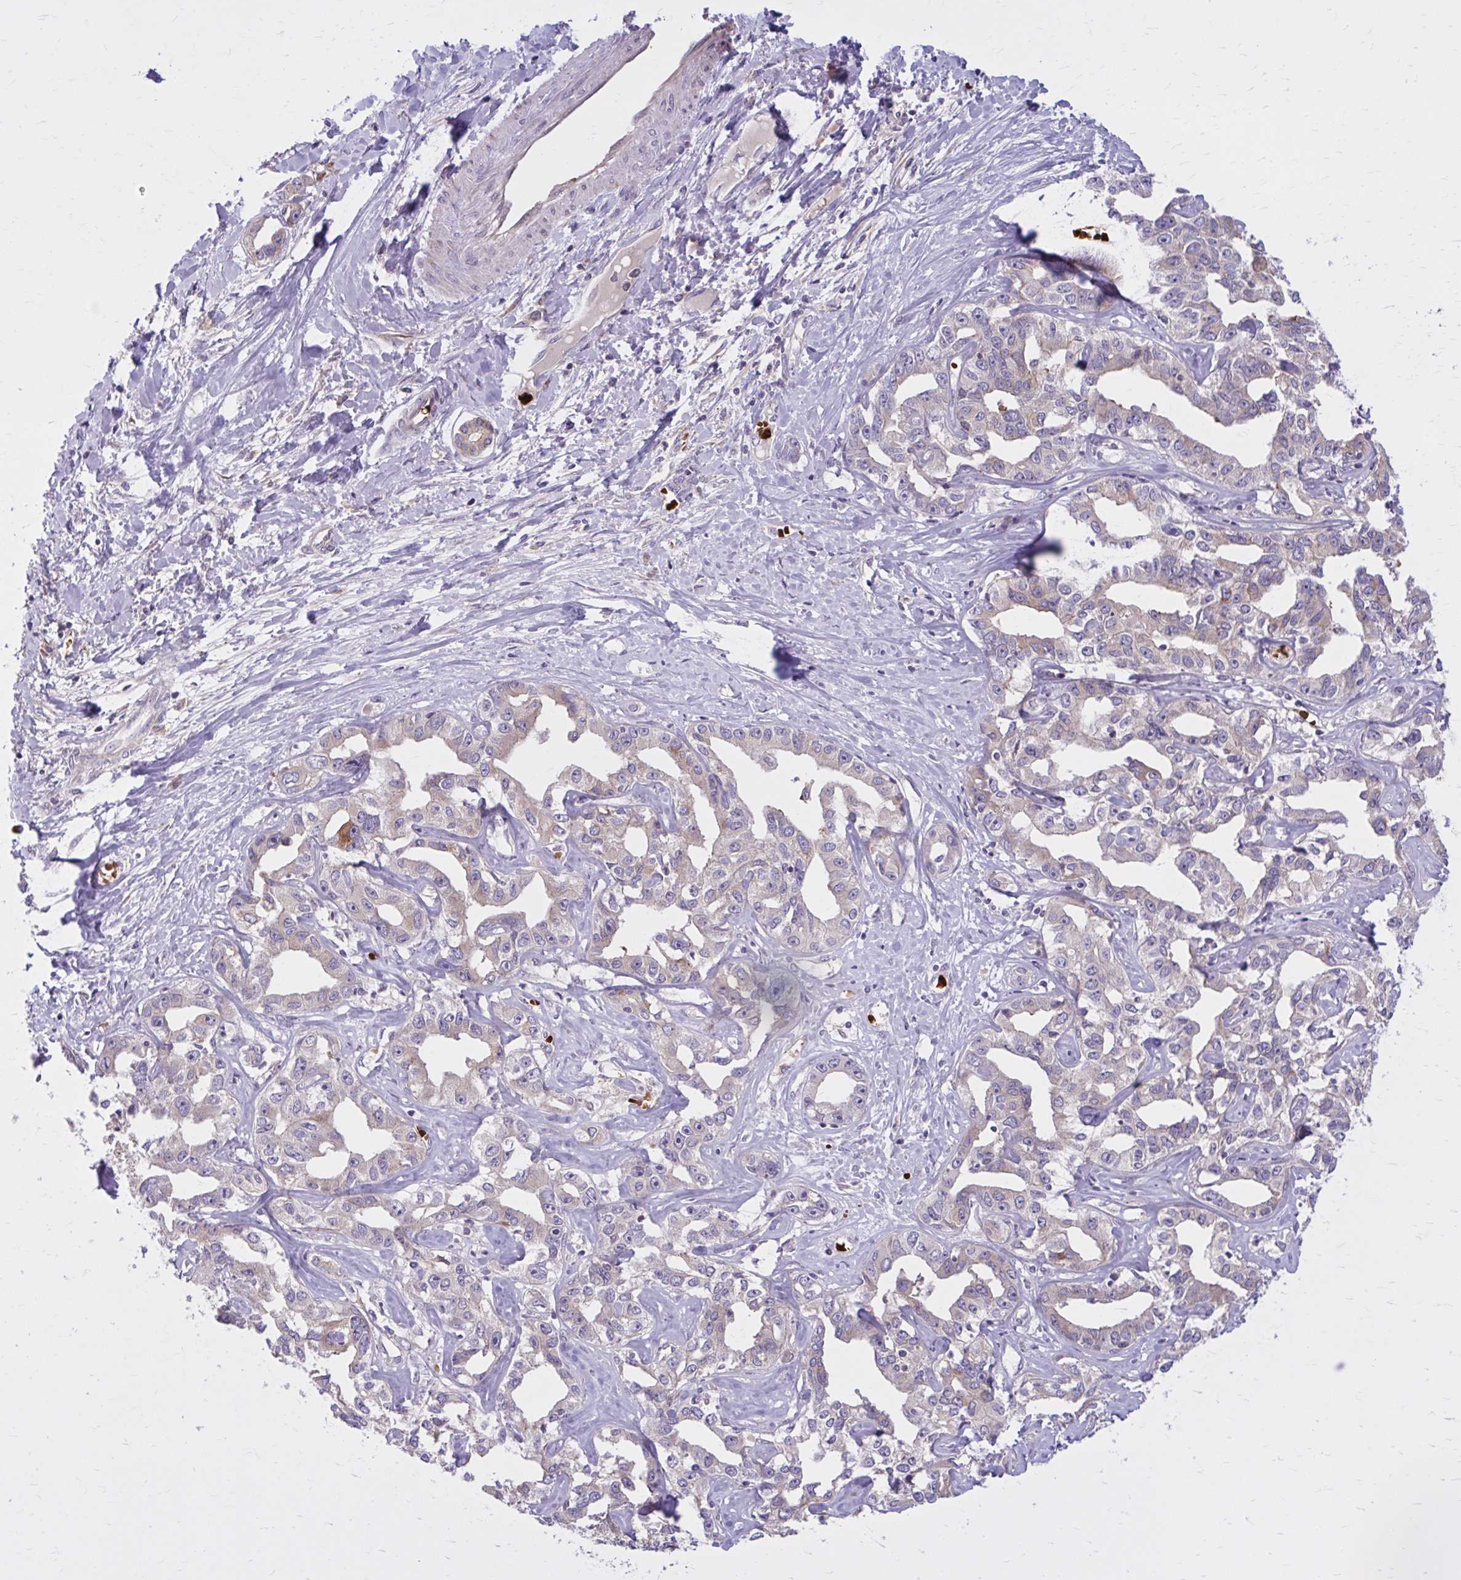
{"staining": {"intensity": "weak", "quantity": "<25%", "location": "cytoplasmic/membranous"}, "tissue": "liver cancer", "cell_type": "Tumor cells", "image_type": "cancer", "snomed": [{"axis": "morphology", "description": "Cholangiocarcinoma"}, {"axis": "topography", "description": "Liver"}], "caption": "This photomicrograph is of liver cholangiocarcinoma stained with immunohistochemistry (IHC) to label a protein in brown with the nuclei are counter-stained blue. There is no staining in tumor cells.", "gene": "SNF8", "patient": {"sex": "male", "age": 59}}